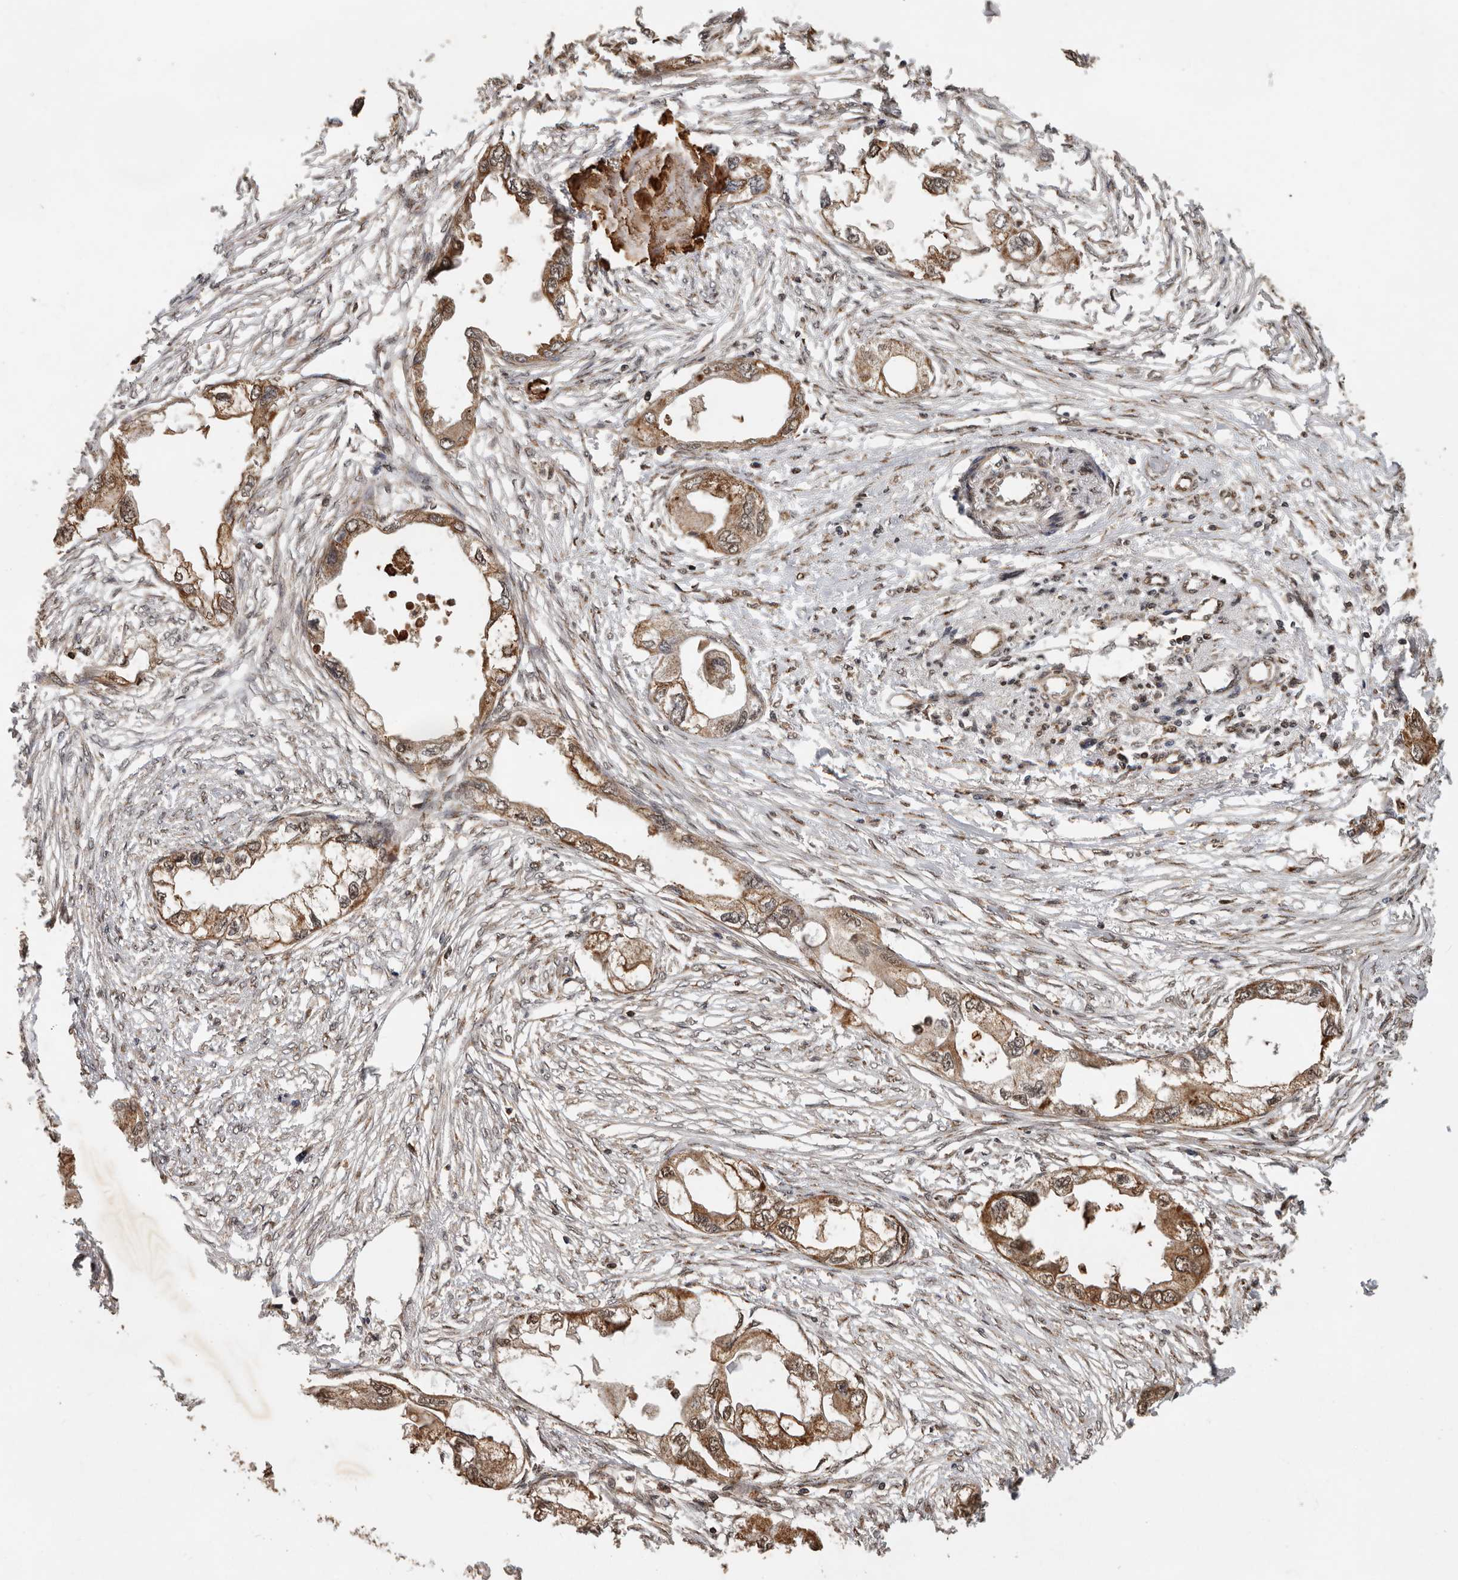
{"staining": {"intensity": "moderate", "quantity": ">75%", "location": "cytoplasmic/membranous"}, "tissue": "endometrial cancer", "cell_type": "Tumor cells", "image_type": "cancer", "snomed": [{"axis": "morphology", "description": "Adenocarcinoma, NOS"}, {"axis": "morphology", "description": "Adenocarcinoma, metastatic, NOS"}, {"axis": "topography", "description": "Adipose tissue"}, {"axis": "topography", "description": "Endometrium"}], "caption": "This is a photomicrograph of immunohistochemistry (IHC) staining of endometrial metastatic adenocarcinoma, which shows moderate staining in the cytoplasmic/membranous of tumor cells.", "gene": "RNF157", "patient": {"sex": "female", "age": 67}}